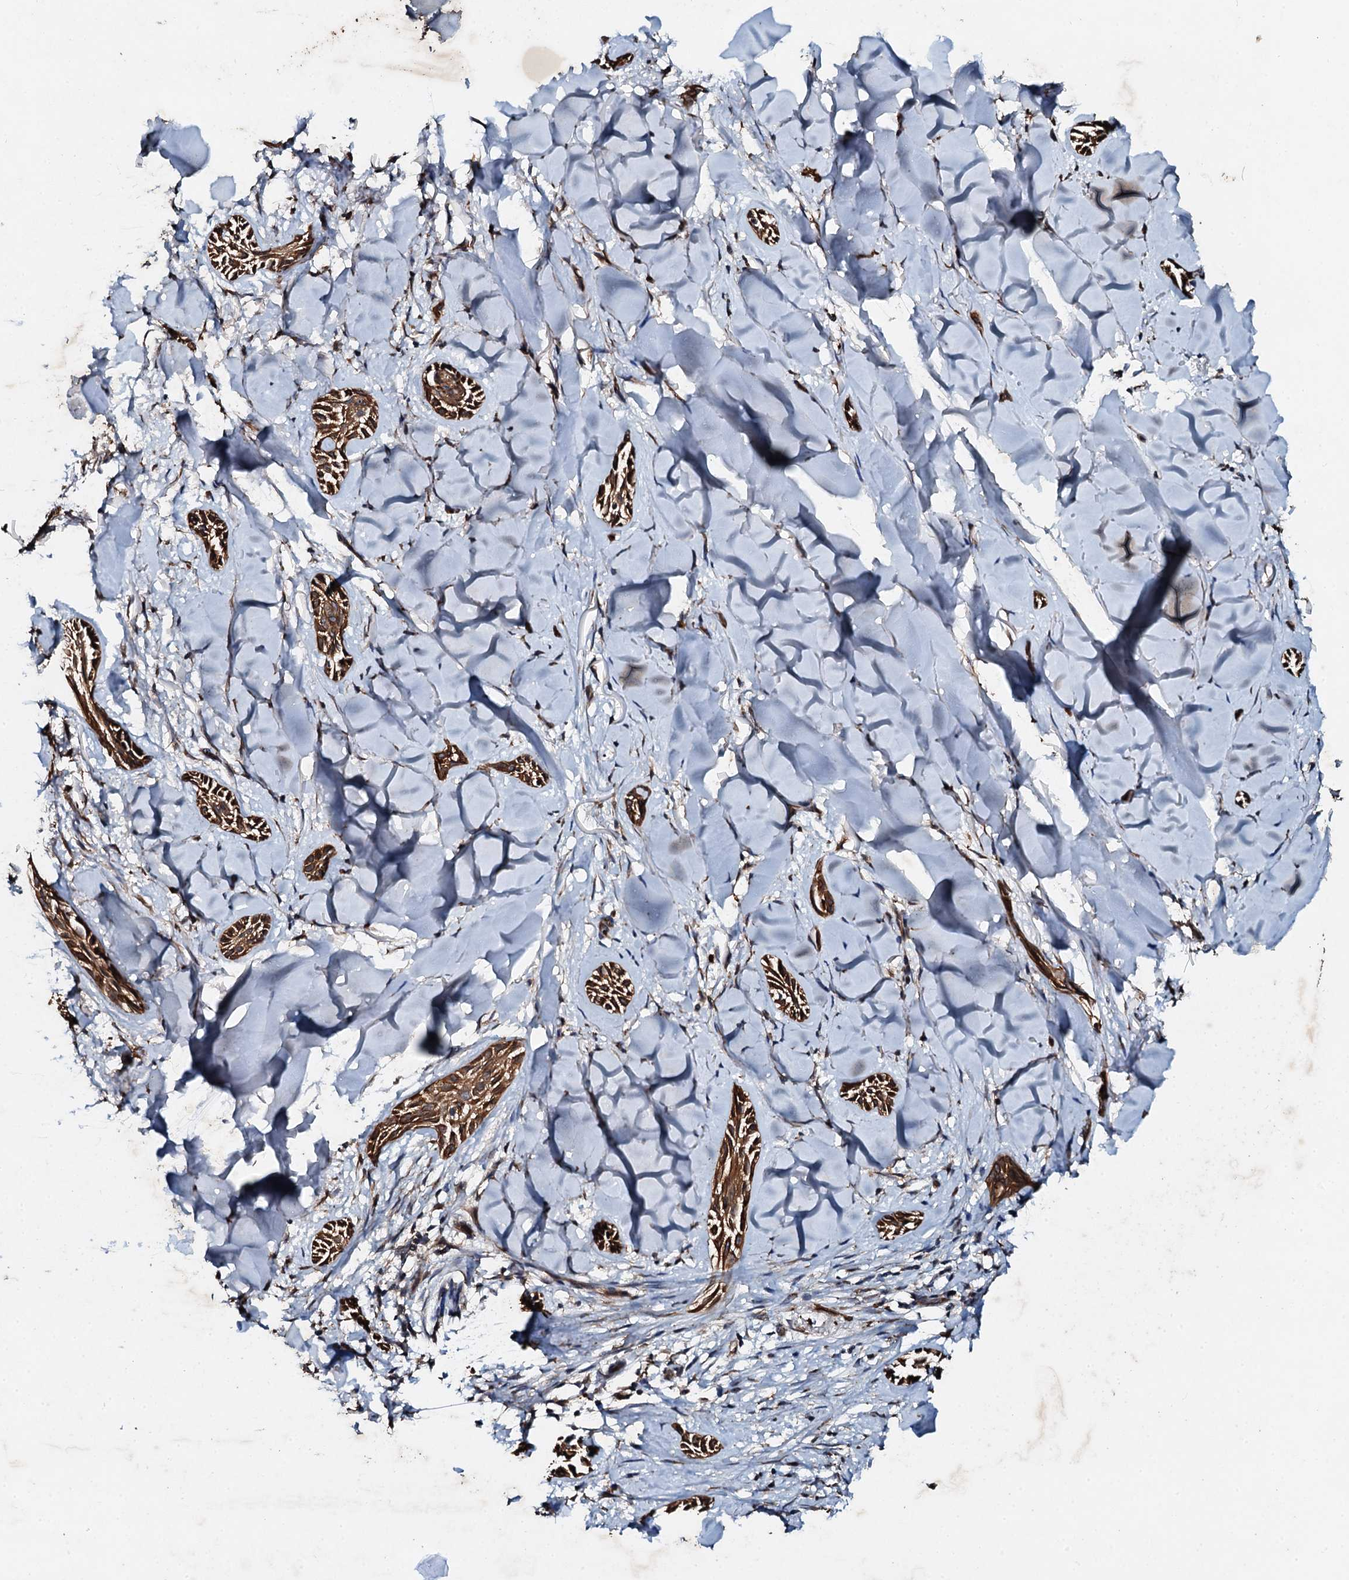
{"staining": {"intensity": "moderate", "quantity": ">75%", "location": "cytoplasmic/membranous"}, "tissue": "skin cancer", "cell_type": "Tumor cells", "image_type": "cancer", "snomed": [{"axis": "morphology", "description": "Basal cell carcinoma"}, {"axis": "topography", "description": "Skin"}], "caption": "Protein expression analysis of human skin basal cell carcinoma reveals moderate cytoplasmic/membranous staining in approximately >75% of tumor cells. (DAB (3,3'-diaminobenzidine) IHC, brown staining for protein, blue staining for nuclei).", "gene": "ADAMTS10", "patient": {"sex": "female", "age": 59}}